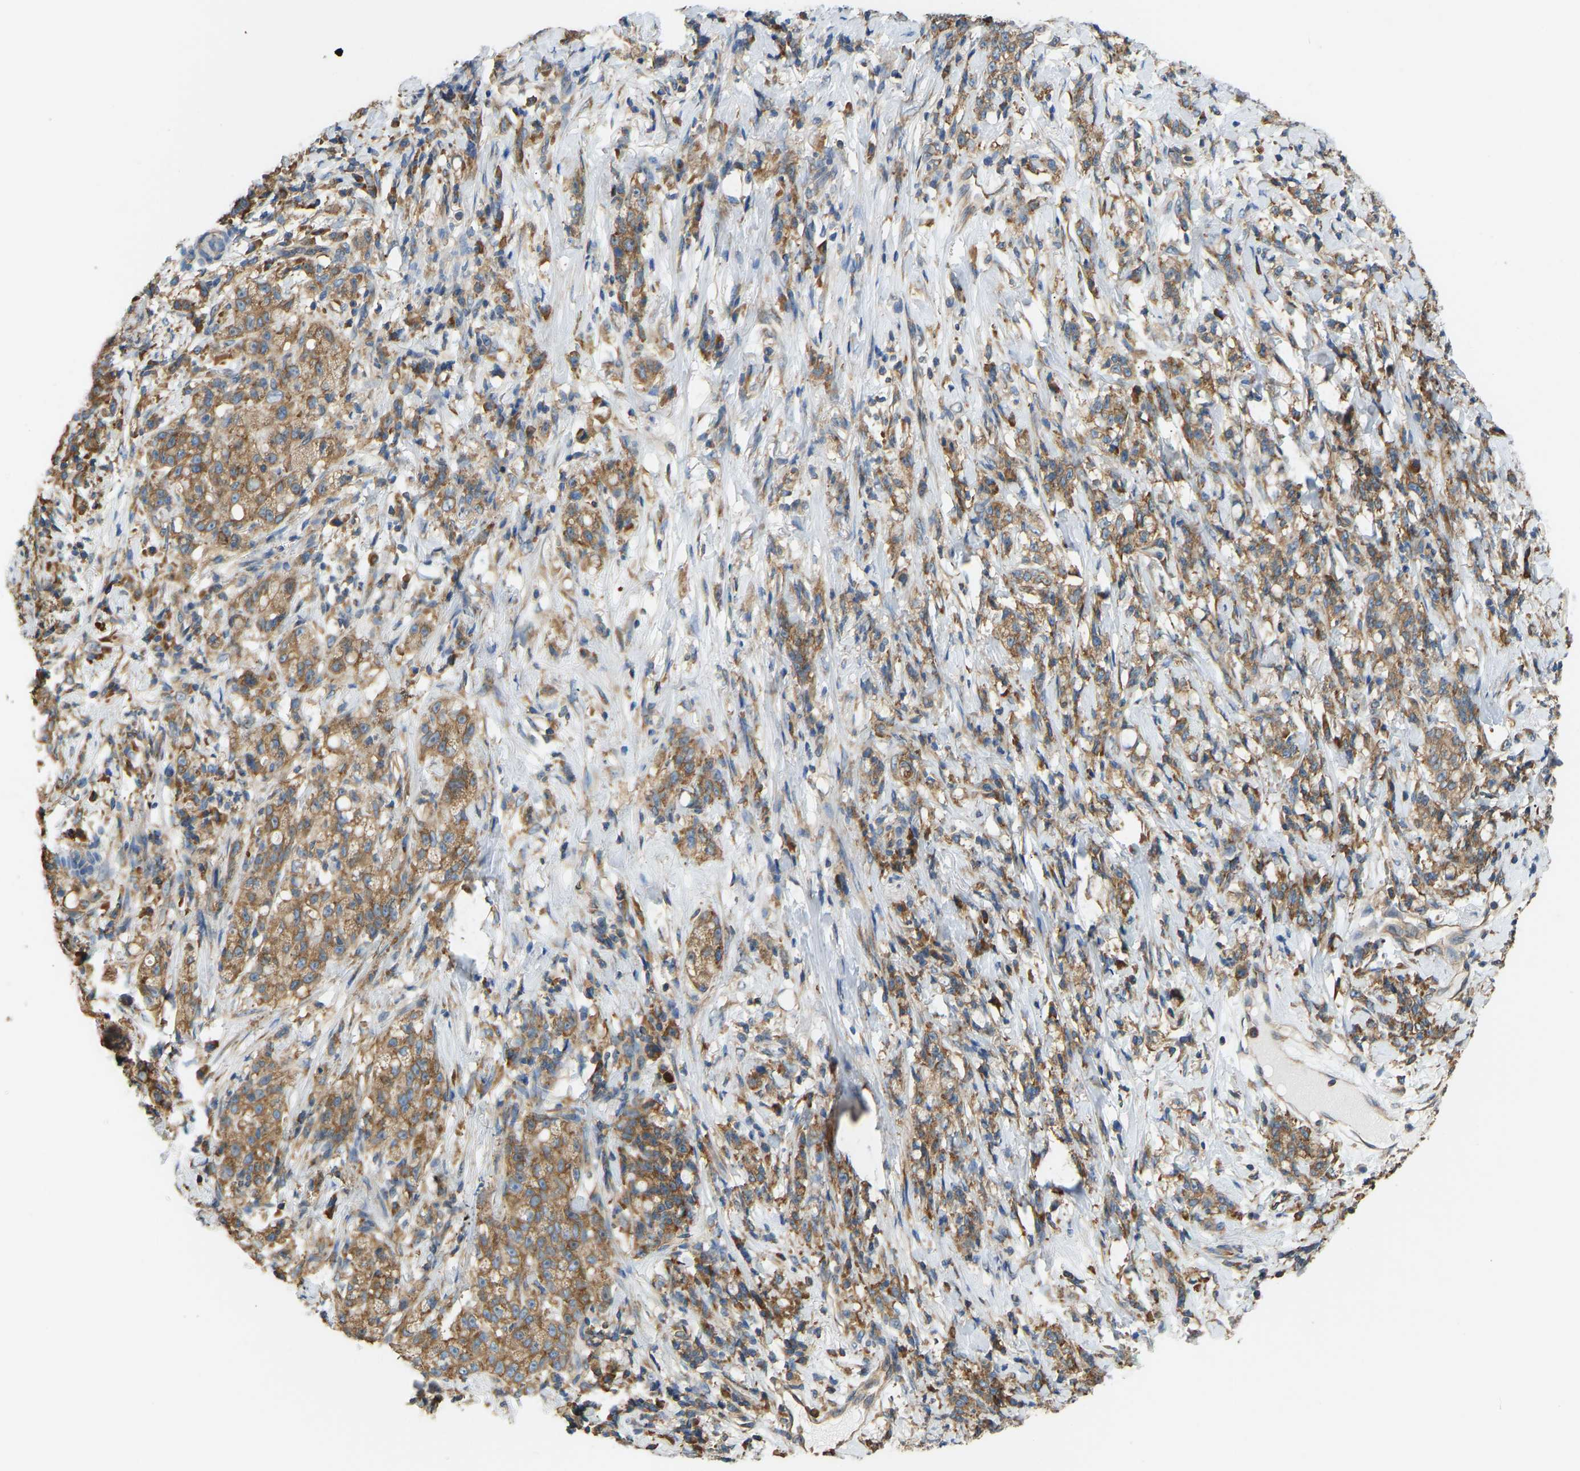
{"staining": {"intensity": "moderate", "quantity": ">75%", "location": "cytoplasmic/membranous"}, "tissue": "stomach cancer", "cell_type": "Tumor cells", "image_type": "cancer", "snomed": [{"axis": "morphology", "description": "Adenocarcinoma, NOS"}, {"axis": "topography", "description": "Stomach, lower"}], "caption": "Protein expression analysis of stomach adenocarcinoma shows moderate cytoplasmic/membranous positivity in about >75% of tumor cells.", "gene": "RPS6KB2", "patient": {"sex": "male", "age": 88}}